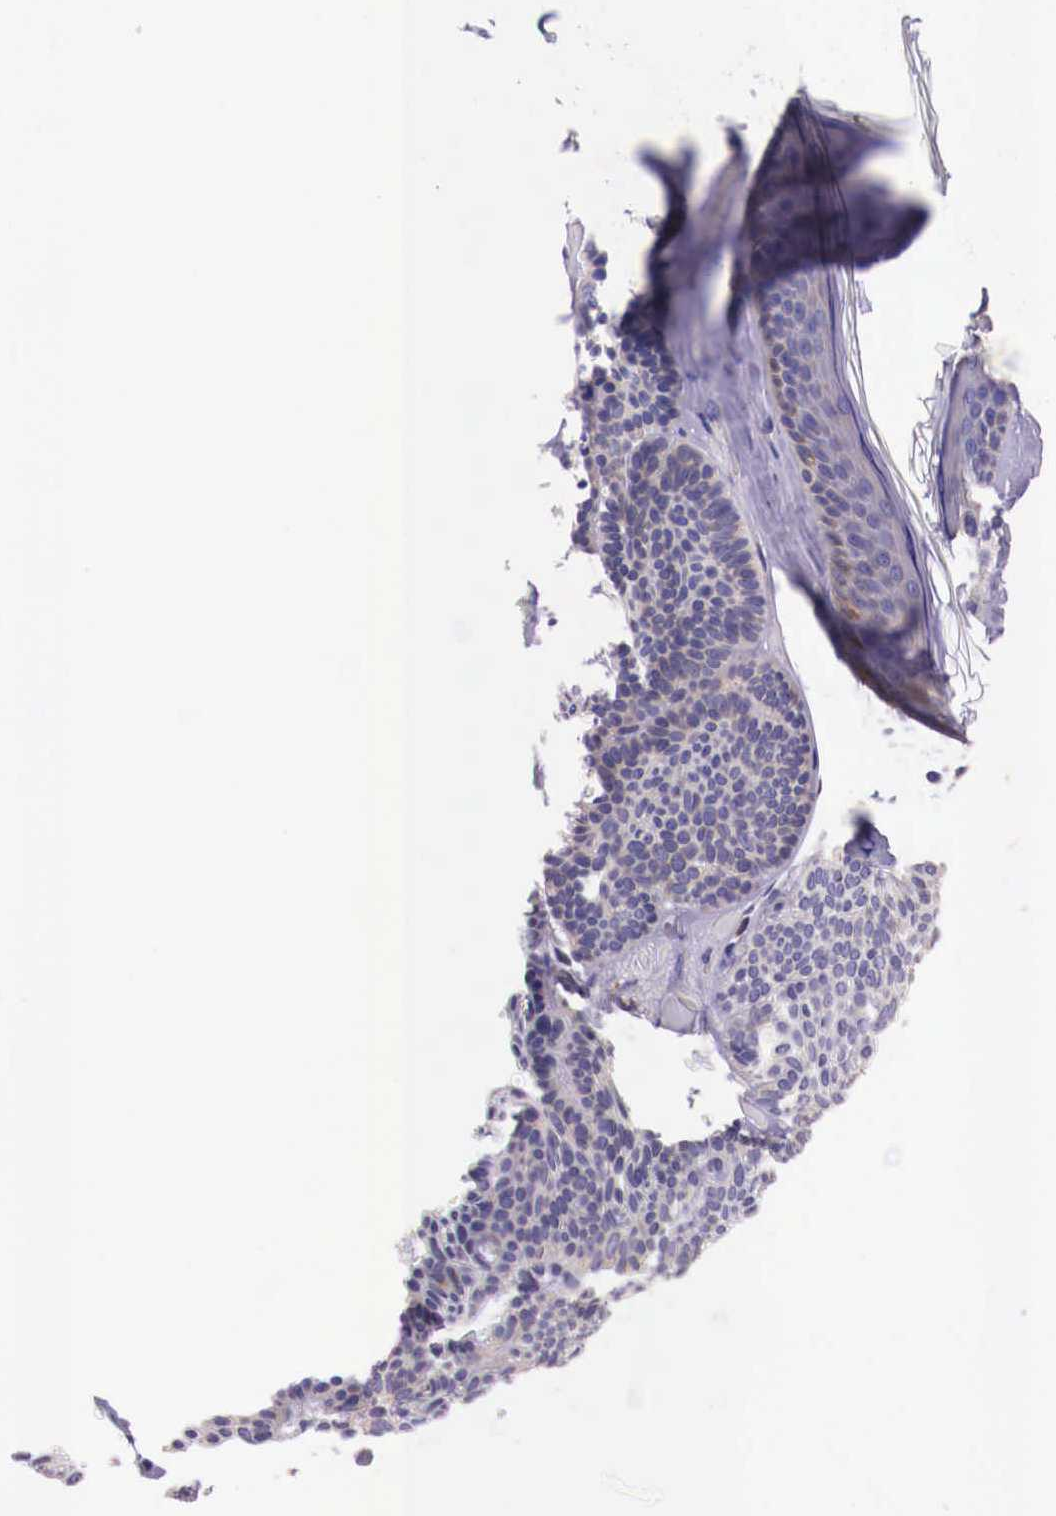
{"staining": {"intensity": "negative", "quantity": "none", "location": "none"}, "tissue": "skin cancer", "cell_type": "Tumor cells", "image_type": "cancer", "snomed": [{"axis": "morphology", "description": "Basal cell carcinoma"}, {"axis": "topography", "description": "Skin"}], "caption": "Photomicrograph shows no protein staining in tumor cells of skin cancer (basal cell carcinoma) tissue. The staining was performed using DAB (3,3'-diaminobenzidine) to visualize the protein expression in brown, while the nuclei were stained in blue with hematoxylin (Magnification: 20x).", "gene": "GRIPAP1", "patient": {"sex": "male", "age": 44}}